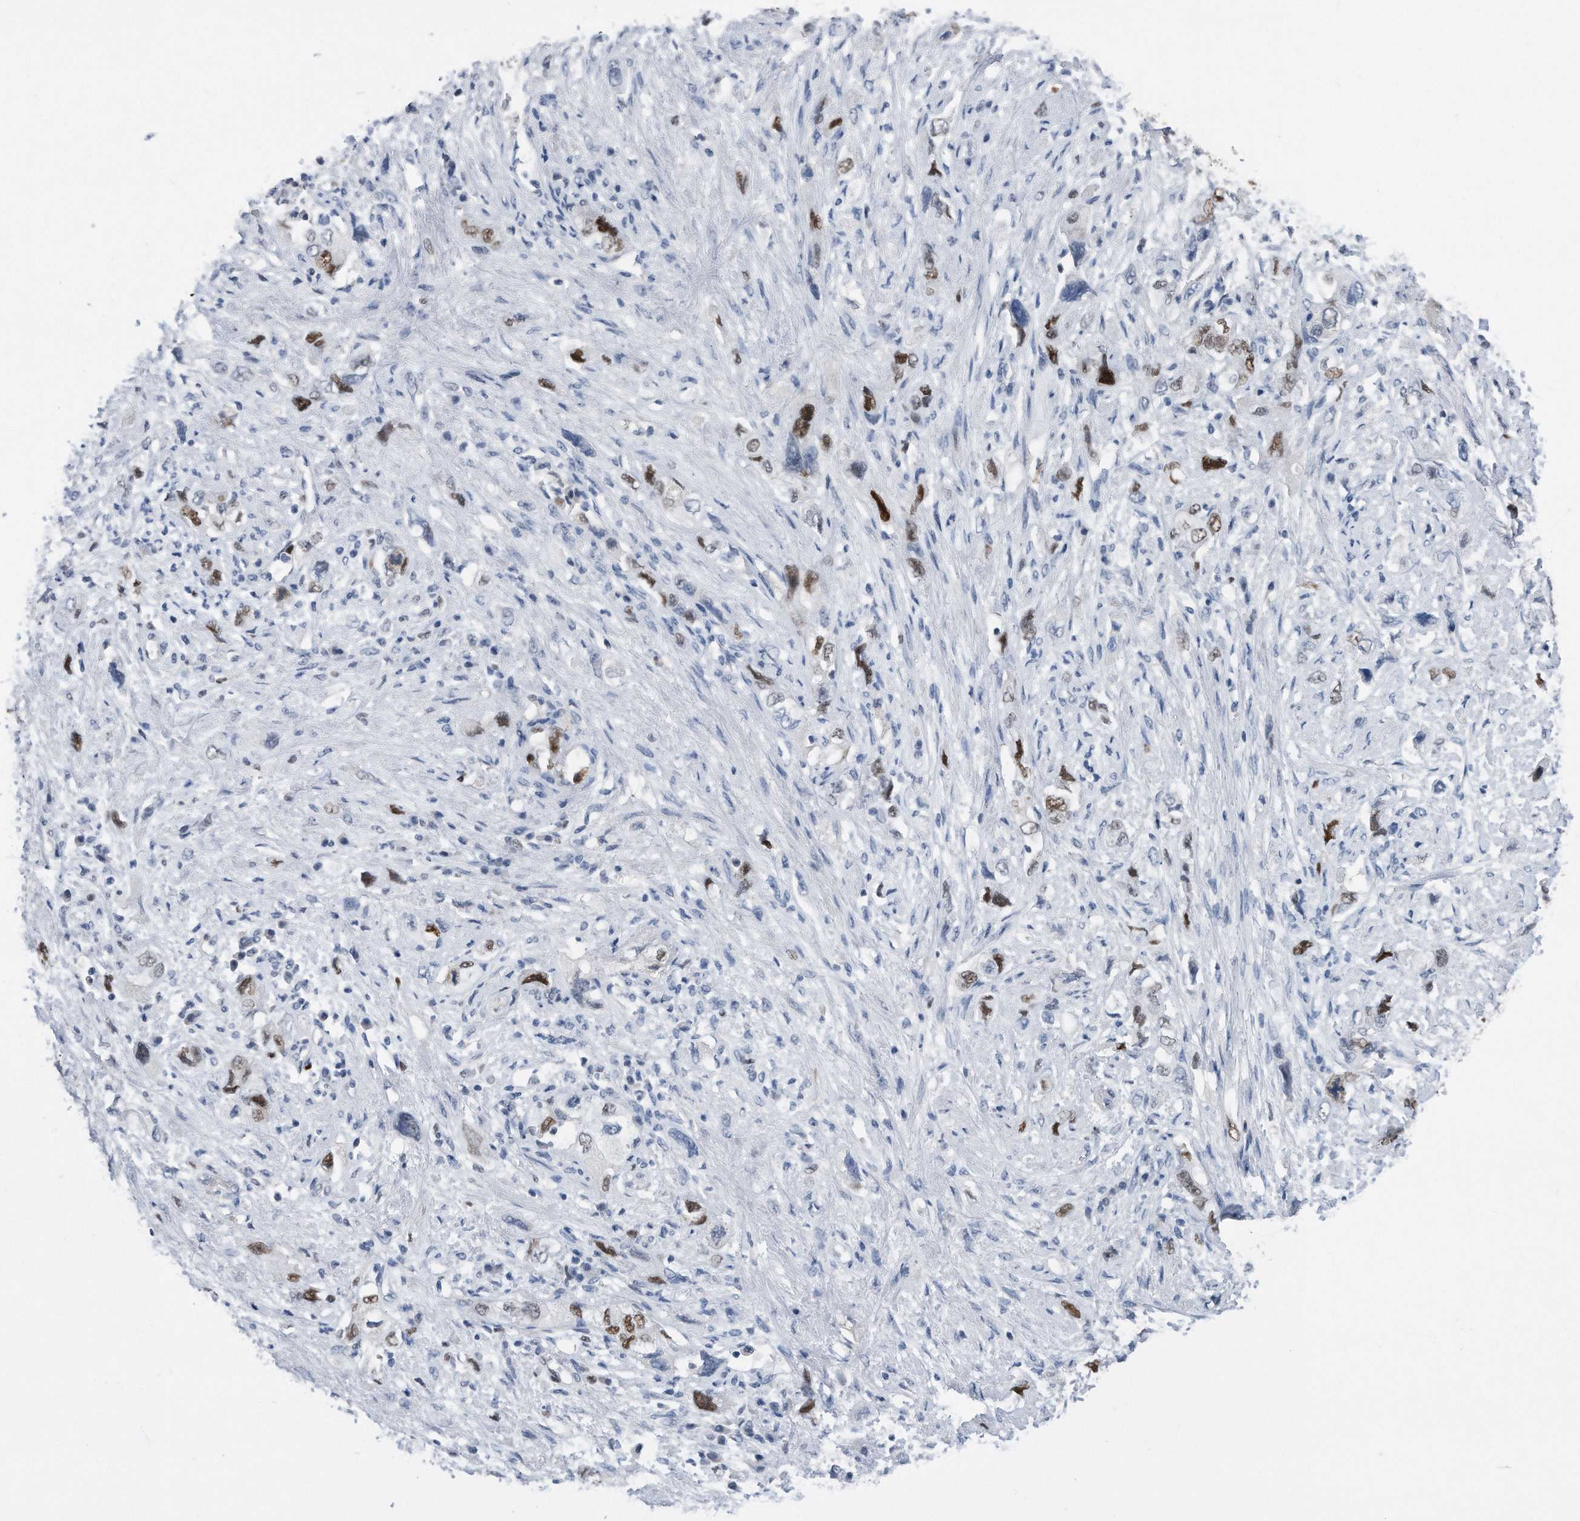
{"staining": {"intensity": "strong", "quantity": "<25%", "location": "nuclear"}, "tissue": "pancreatic cancer", "cell_type": "Tumor cells", "image_type": "cancer", "snomed": [{"axis": "morphology", "description": "Adenocarcinoma, NOS"}, {"axis": "topography", "description": "Pancreas"}], "caption": "IHC of pancreatic cancer (adenocarcinoma) reveals medium levels of strong nuclear staining in approximately <25% of tumor cells.", "gene": "PCNA", "patient": {"sex": "female", "age": 73}}